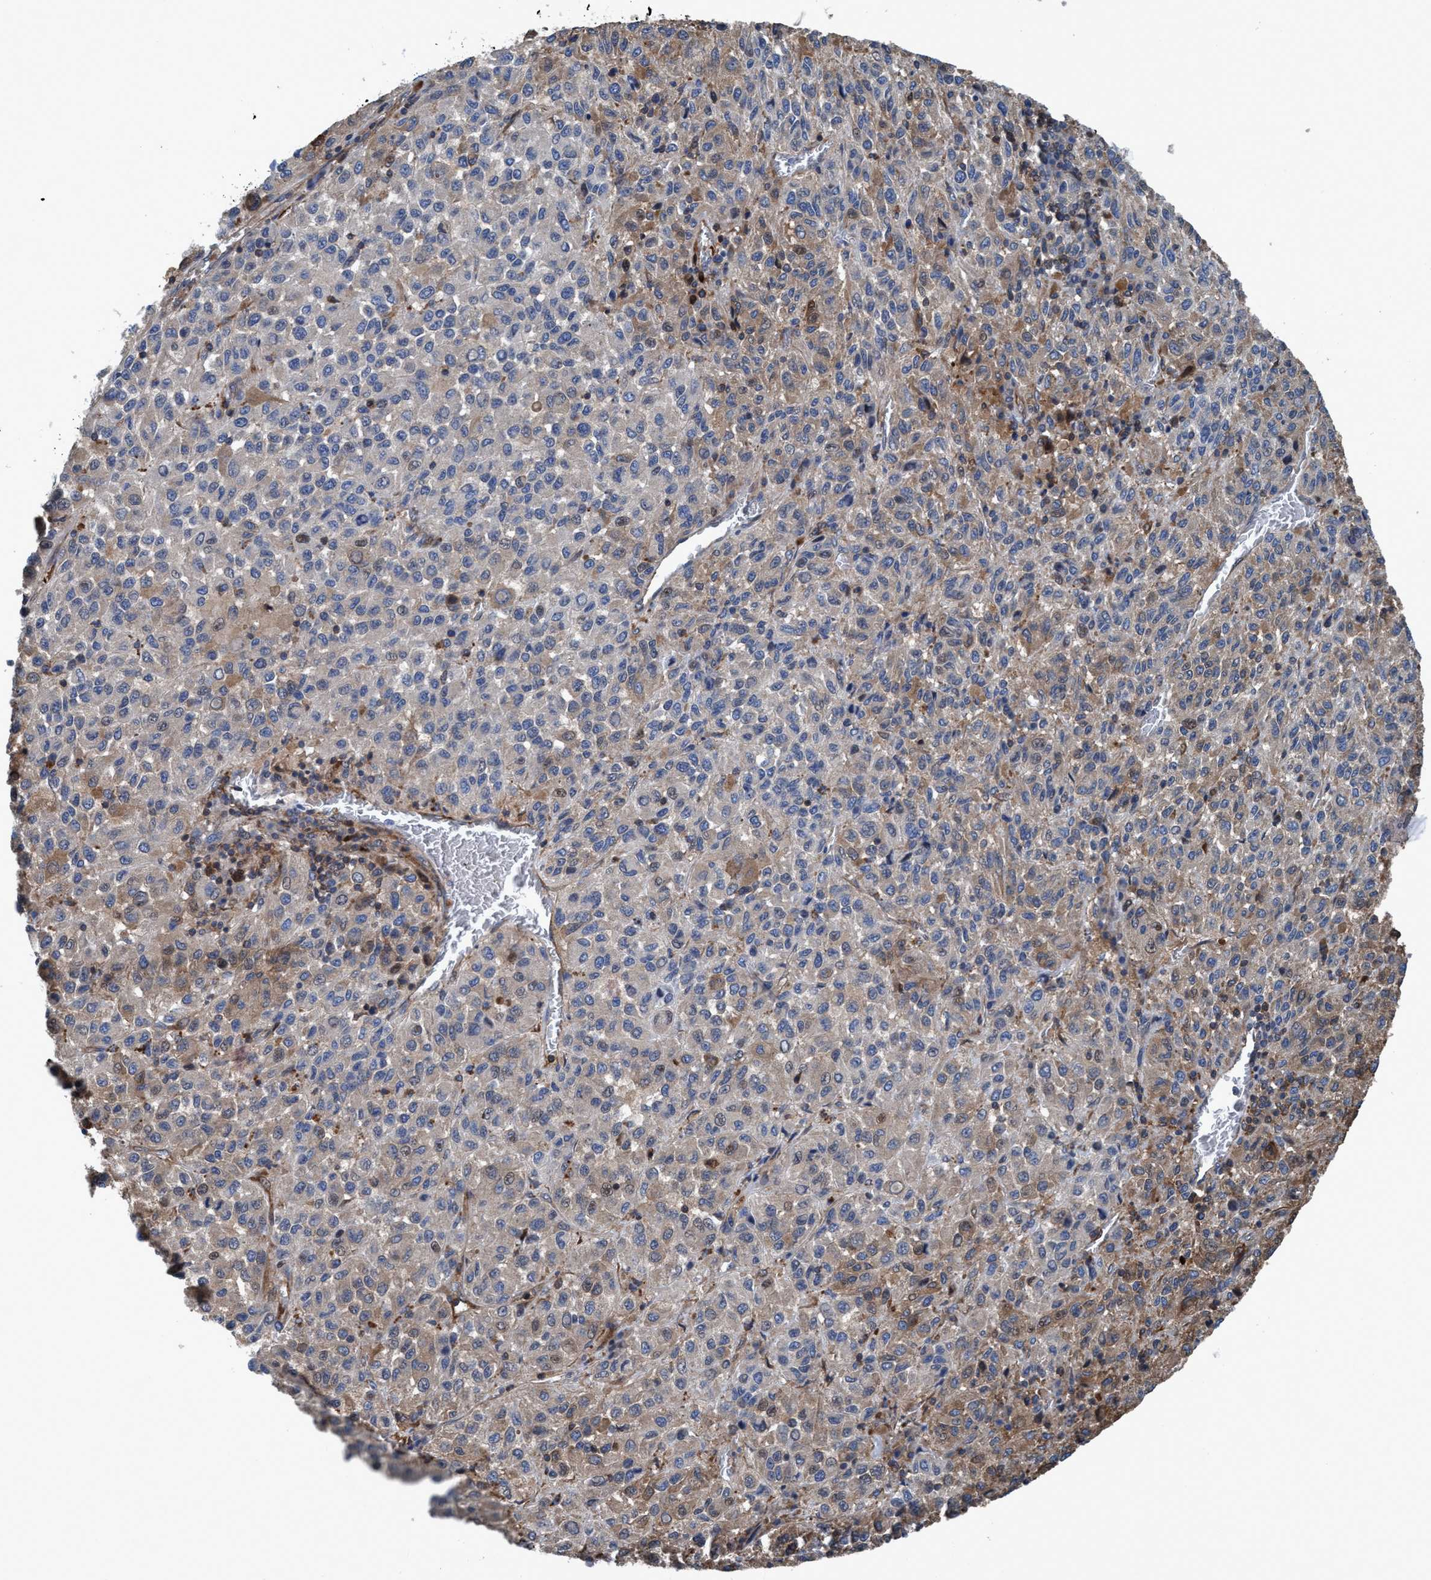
{"staining": {"intensity": "weak", "quantity": "25%-75%", "location": "cytoplasmic/membranous,nuclear"}, "tissue": "skin cancer", "cell_type": "Tumor cells", "image_type": "cancer", "snomed": [{"axis": "morphology", "description": "Squamous cell carcinoma, NOS"}, {"axis": "topography", "description": "Skin"}], "caption": "Skin squamous cell carcinoma tissue demonstrates weak cytoplasmic/membranous and nuclear staining in about 25%-75% of tumor cells, visualized by immunohistochemistry.", "gene": "NMT1", "patient": {"sex": "female", "age": 73}}